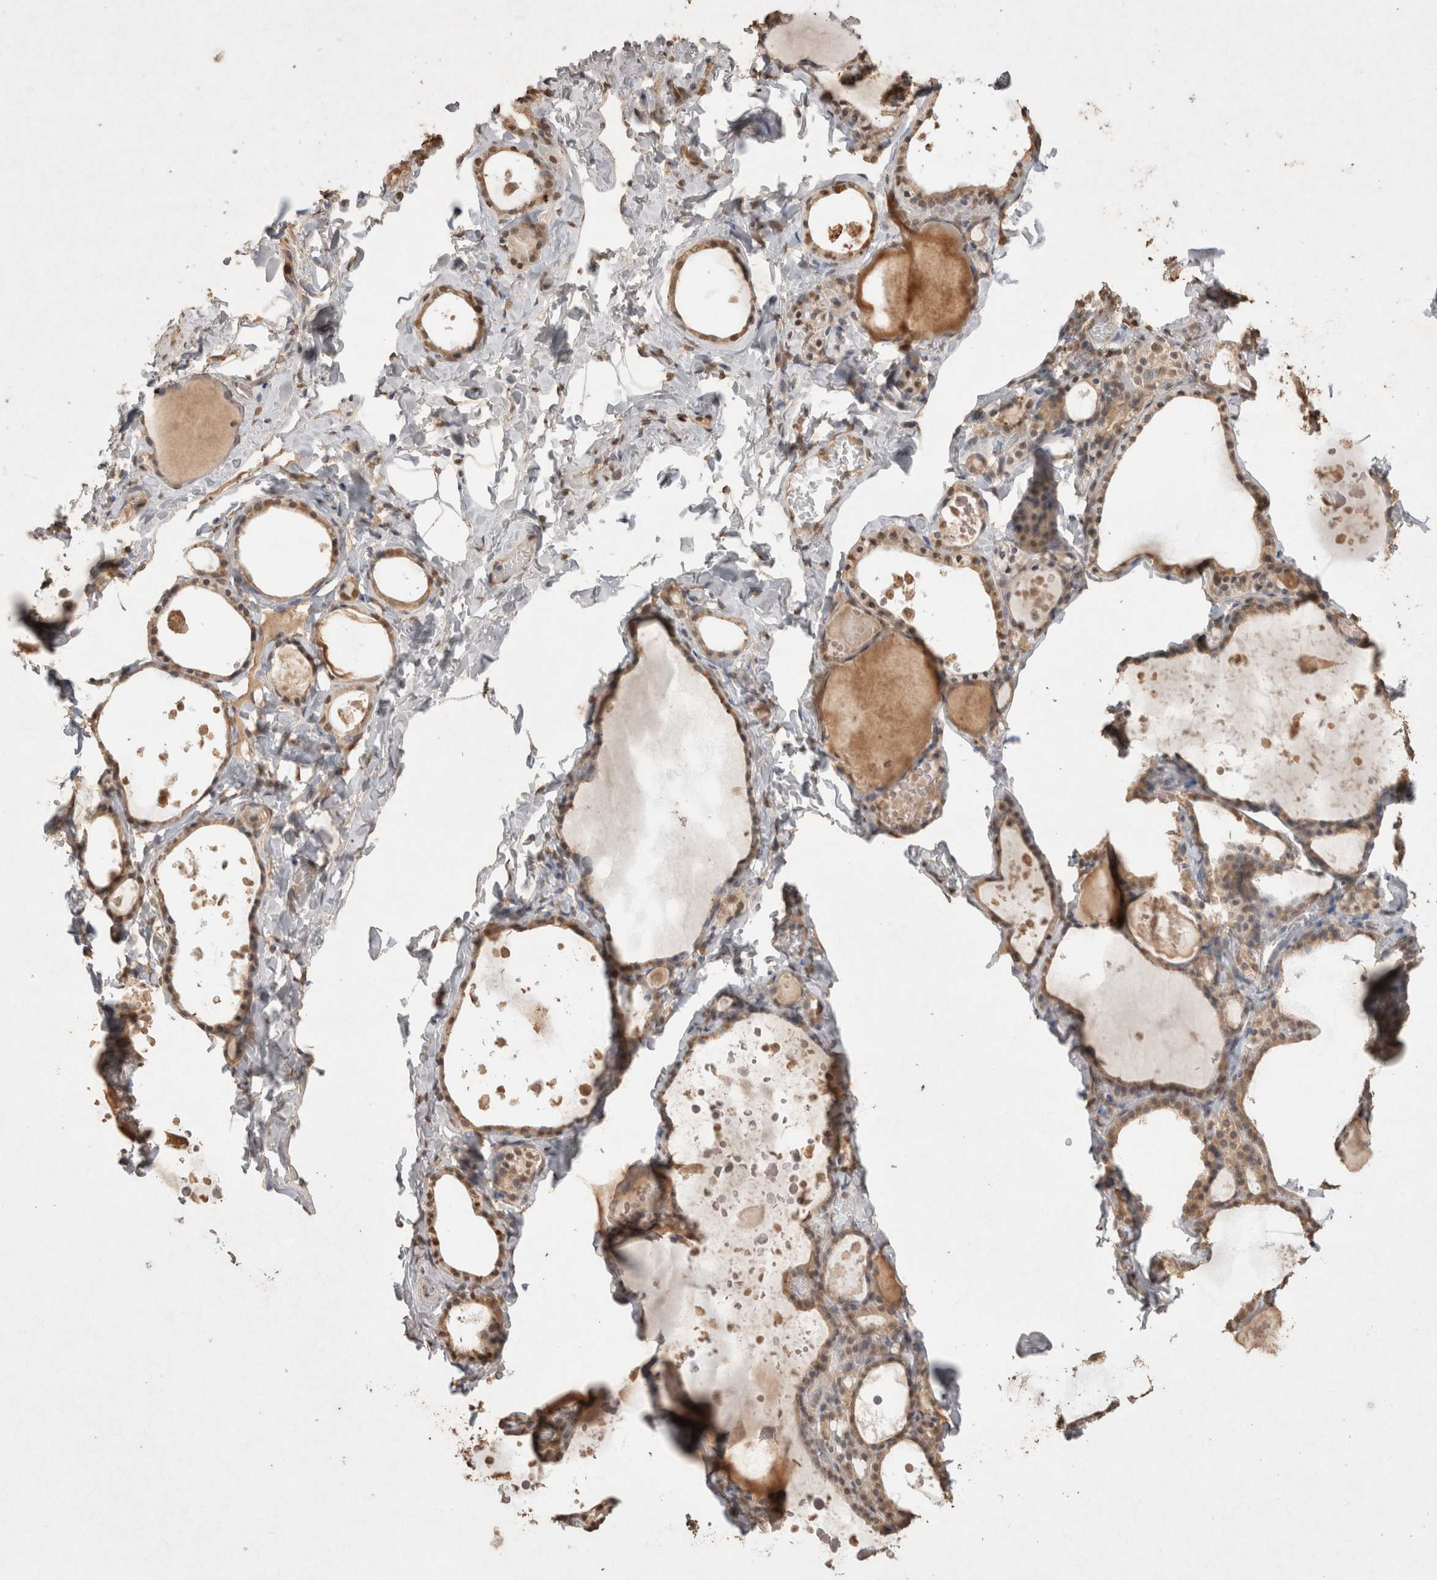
{"staining": {"intensity": "weak", "quantity": ">75%", "location": "cytoplasmic/membranous,nuclear"}, "tissue": "thyroid gland", "cell_type": "Glandular cells", "image_type": "normal", "snomed": [{"axis": "morphology", "description": "Normal tissue, NOS"}, {"axis": "topography", "description": "Thyroid gland"}], "caption": "Glandular cells display low levels of weak cytoplasmic/membranous,nuclear positivity in approximately >75% of cells in benign thyroid gland. (Stains: DAB (3,3'-diaminobenzidine) in brown, nuclei in blue, Microscopy: brightfield microscopy at high magnification).", "gene": "MLX", "patient": {"sex": "male", "age": 56}}